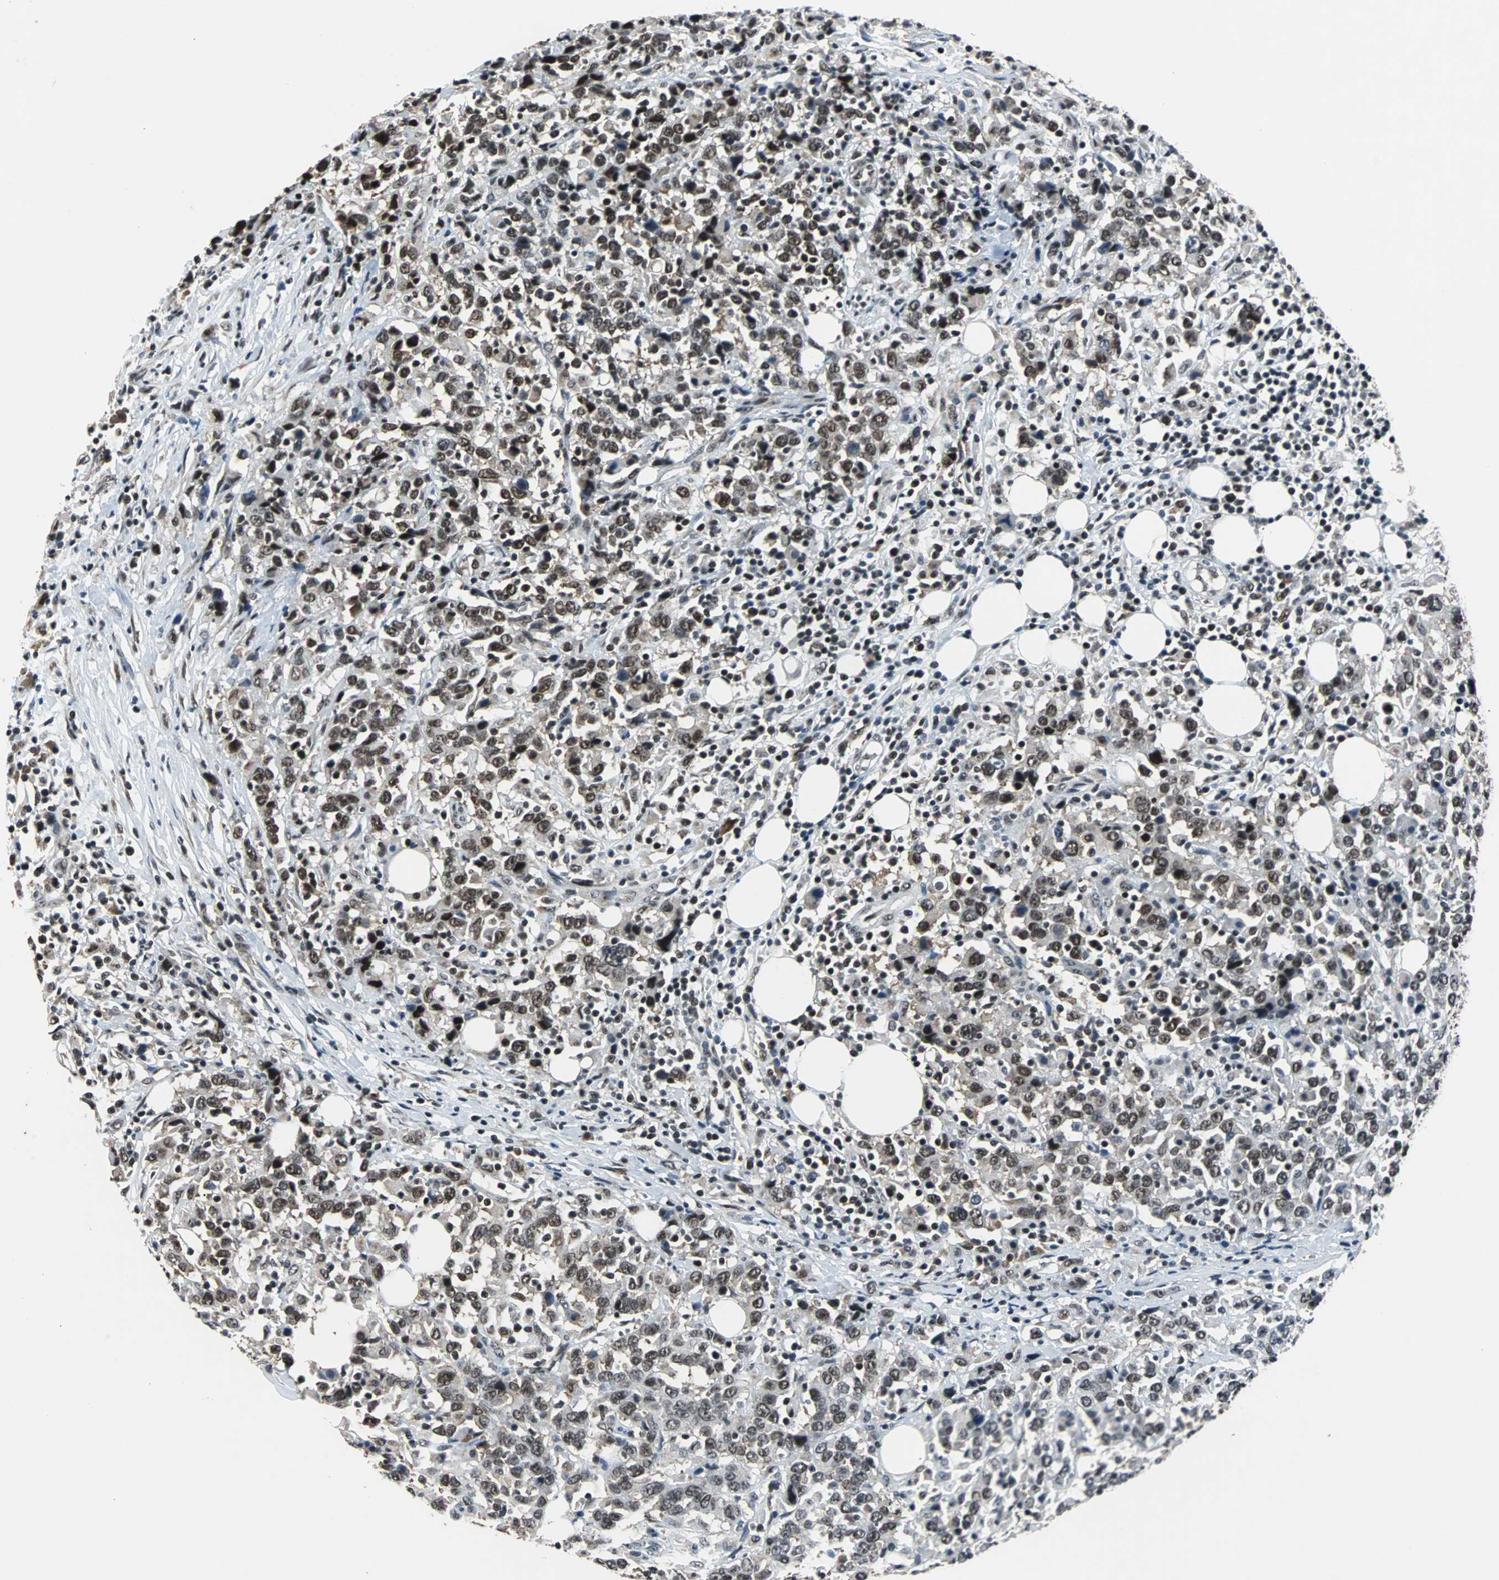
{"staining": {"intensity": "moderate", "quantity": ">75%", "location": "nuclear"}, "tissue": "urothelial cancer", "cell_type": "Tumor cells", "image_type": "cancer", "snomed": [{"axis": "morphology", "description": "Urothelial carcinoma, High grade"}, {"axis": "topography", "description": "Urinary bladder"}], "caption": "IHC staining of high-grade urothelial carcinoma, which exhibits medium levels of moderate nuclear positivity in about >75% of tumor cells indicating moderate nuclear protein expression. The staining was performed using DAB (3,3'-diaminobenzidine) (brown) for protein detection and nuclei were counterstained in hematoxylin (blue).", "gene": "USP28", "patient": {"sex": "male", "age": 61}}